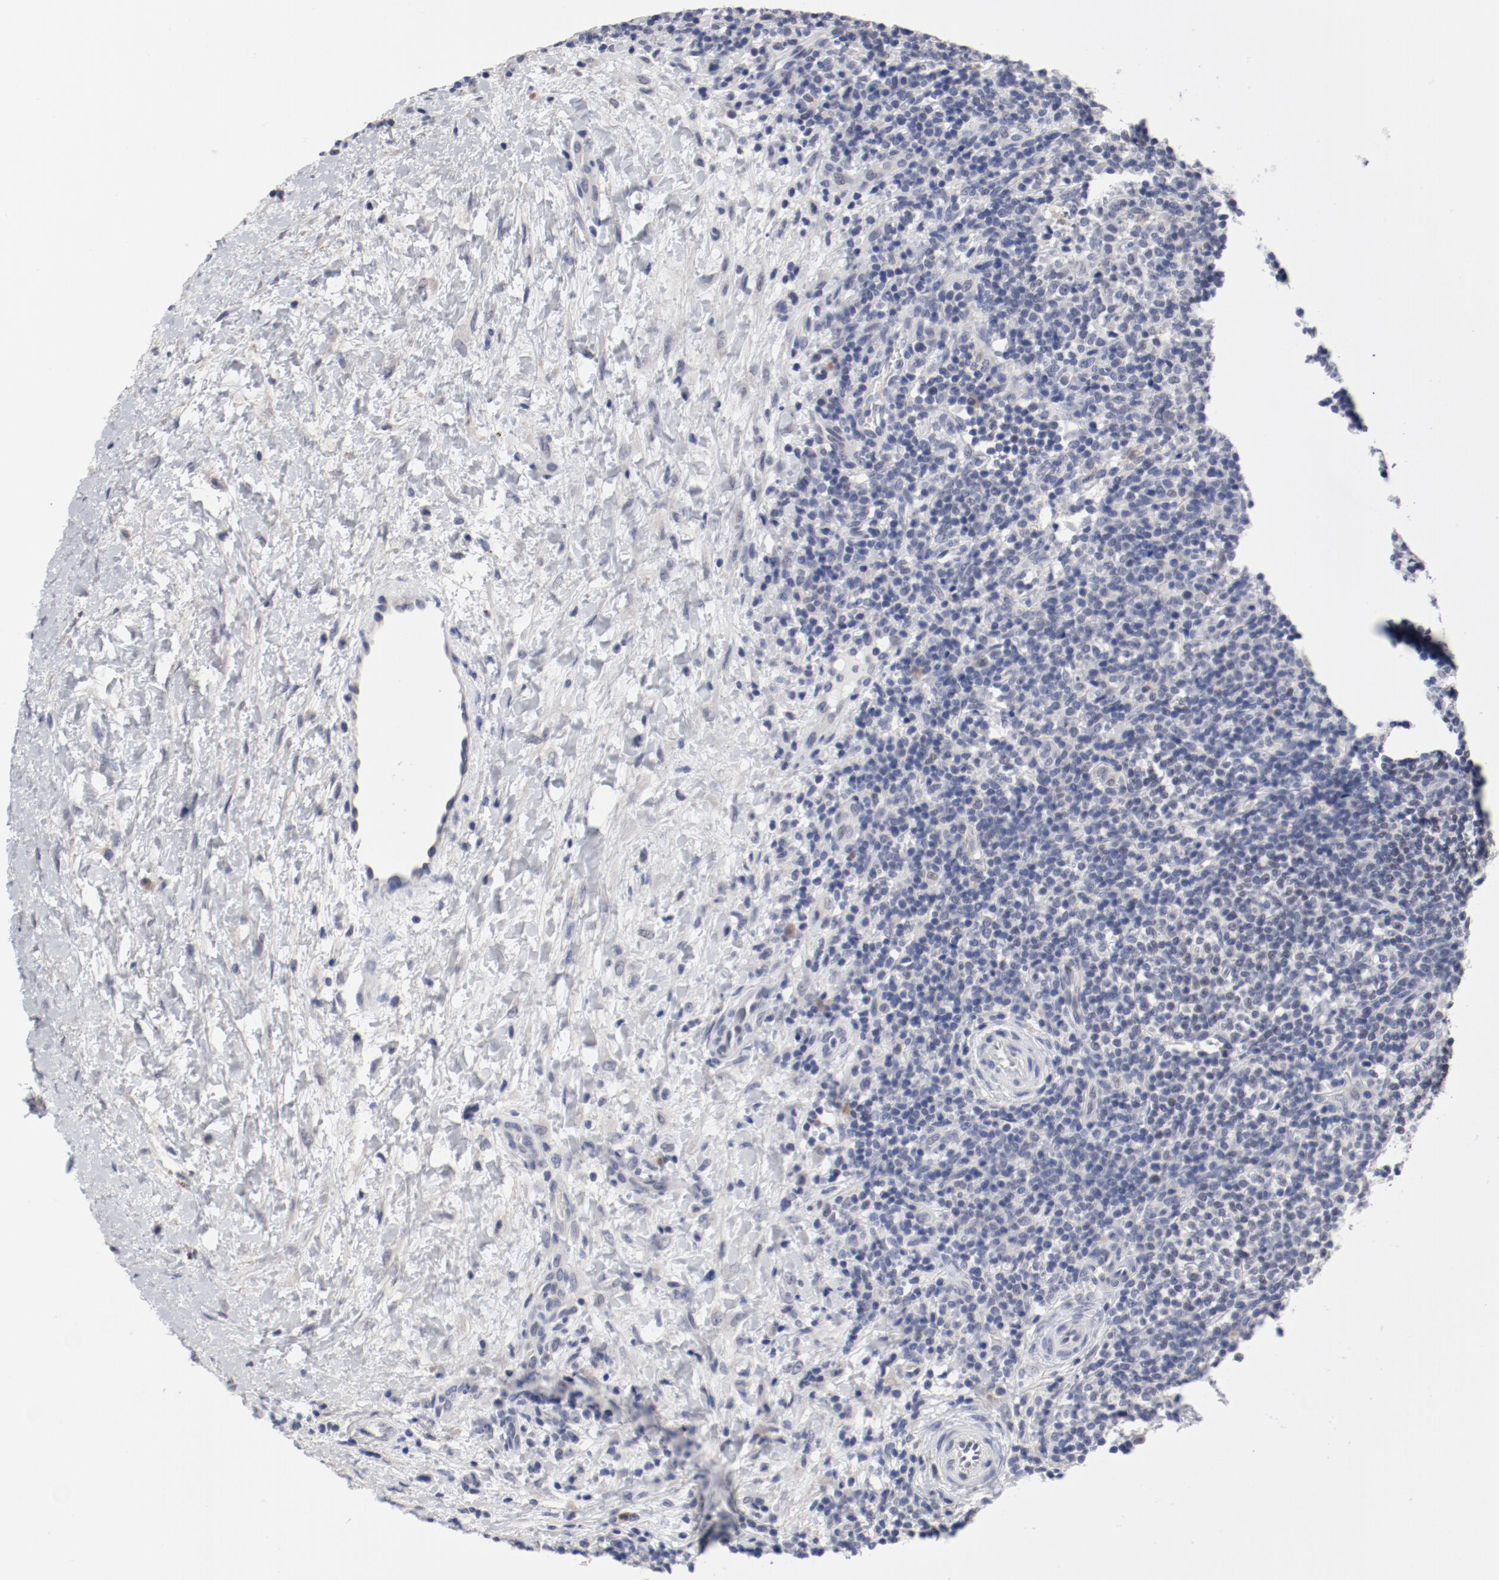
{"staining": {"intensity": "negative", "quantity": "none", "location": "none"}, "tissue": "lymphoma", "cell_type": "Tumor cells", "image_type": "cancer", "snomed": [{"axis": "morphology", "description": "Malignant lymphoma, non-Hodgkin's type, Low grade"}, {"axis": "topography", "description": "Lymph node"}], "caption": "An image of lymphoma stained for a protein demonstrates no brown staining in tumor cells. The staining is performed using DAB brown chromogen with nuclei counter-stained in using hematoxylin.", "gene": "ANKLE2", "patient": {"sex": "female", "age": 76}}